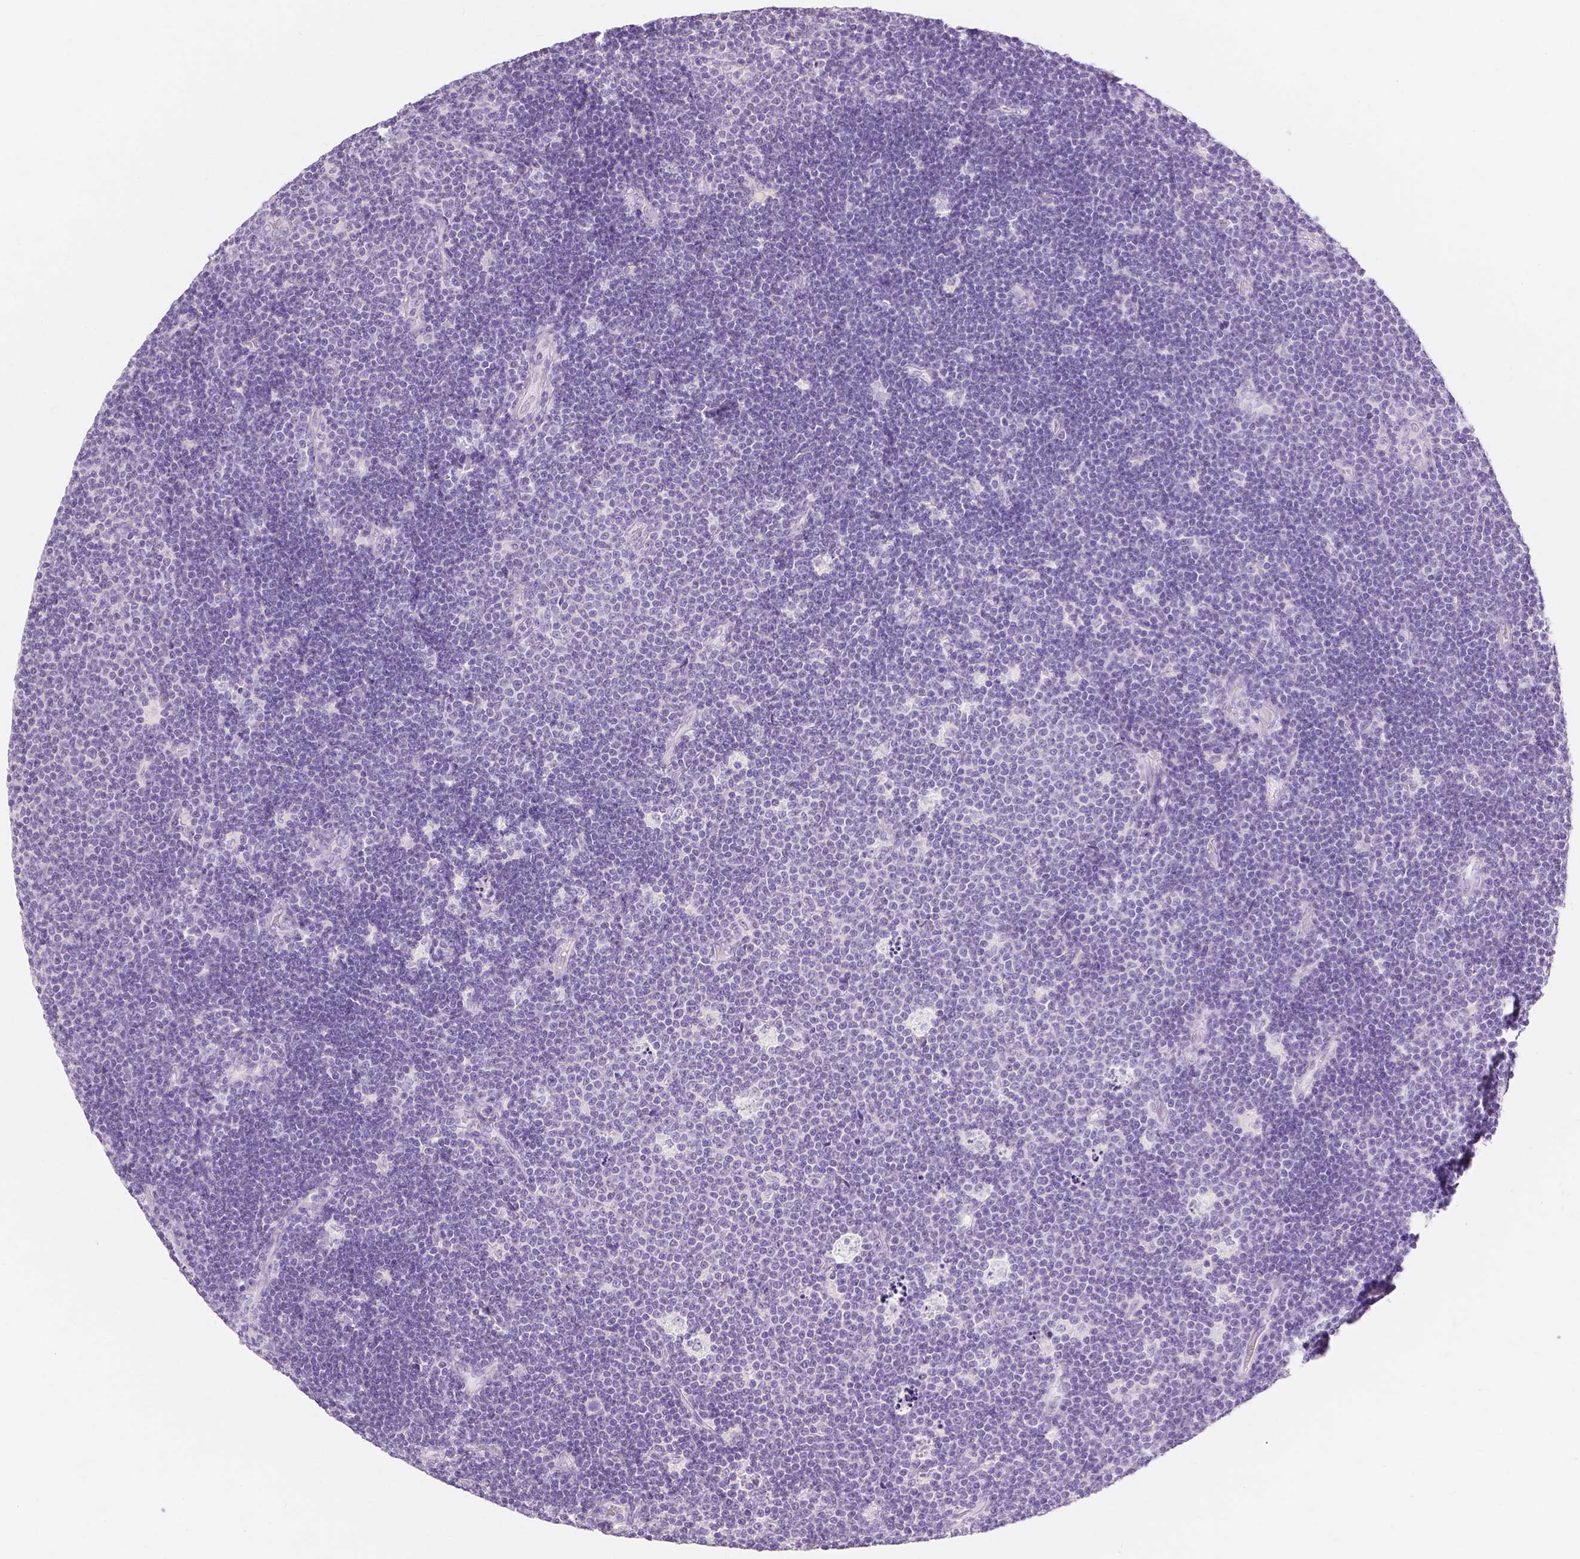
{"staining": {"intensity": "negative", "quantity": "none", "location": "none"}, "tissue": "lymphoma", "cell_type": "Tumor cells", "image_type": "cancer", "snomed": [{"axis": "morphology", "description": "Malignant lymphoma, non-Hodgkin's type, Low grade"}, {"axis": "topography", "description": "Brain"}], "caption": "Tumor cells are negative for protein expression in human low-grade malignant lymphoma, non-Hodgkin's type. (Immunohistochemistry, brightfield microscopy, high magnification).", "gene": "MUC12", "patient": {"sex": "female", "age": 66}}